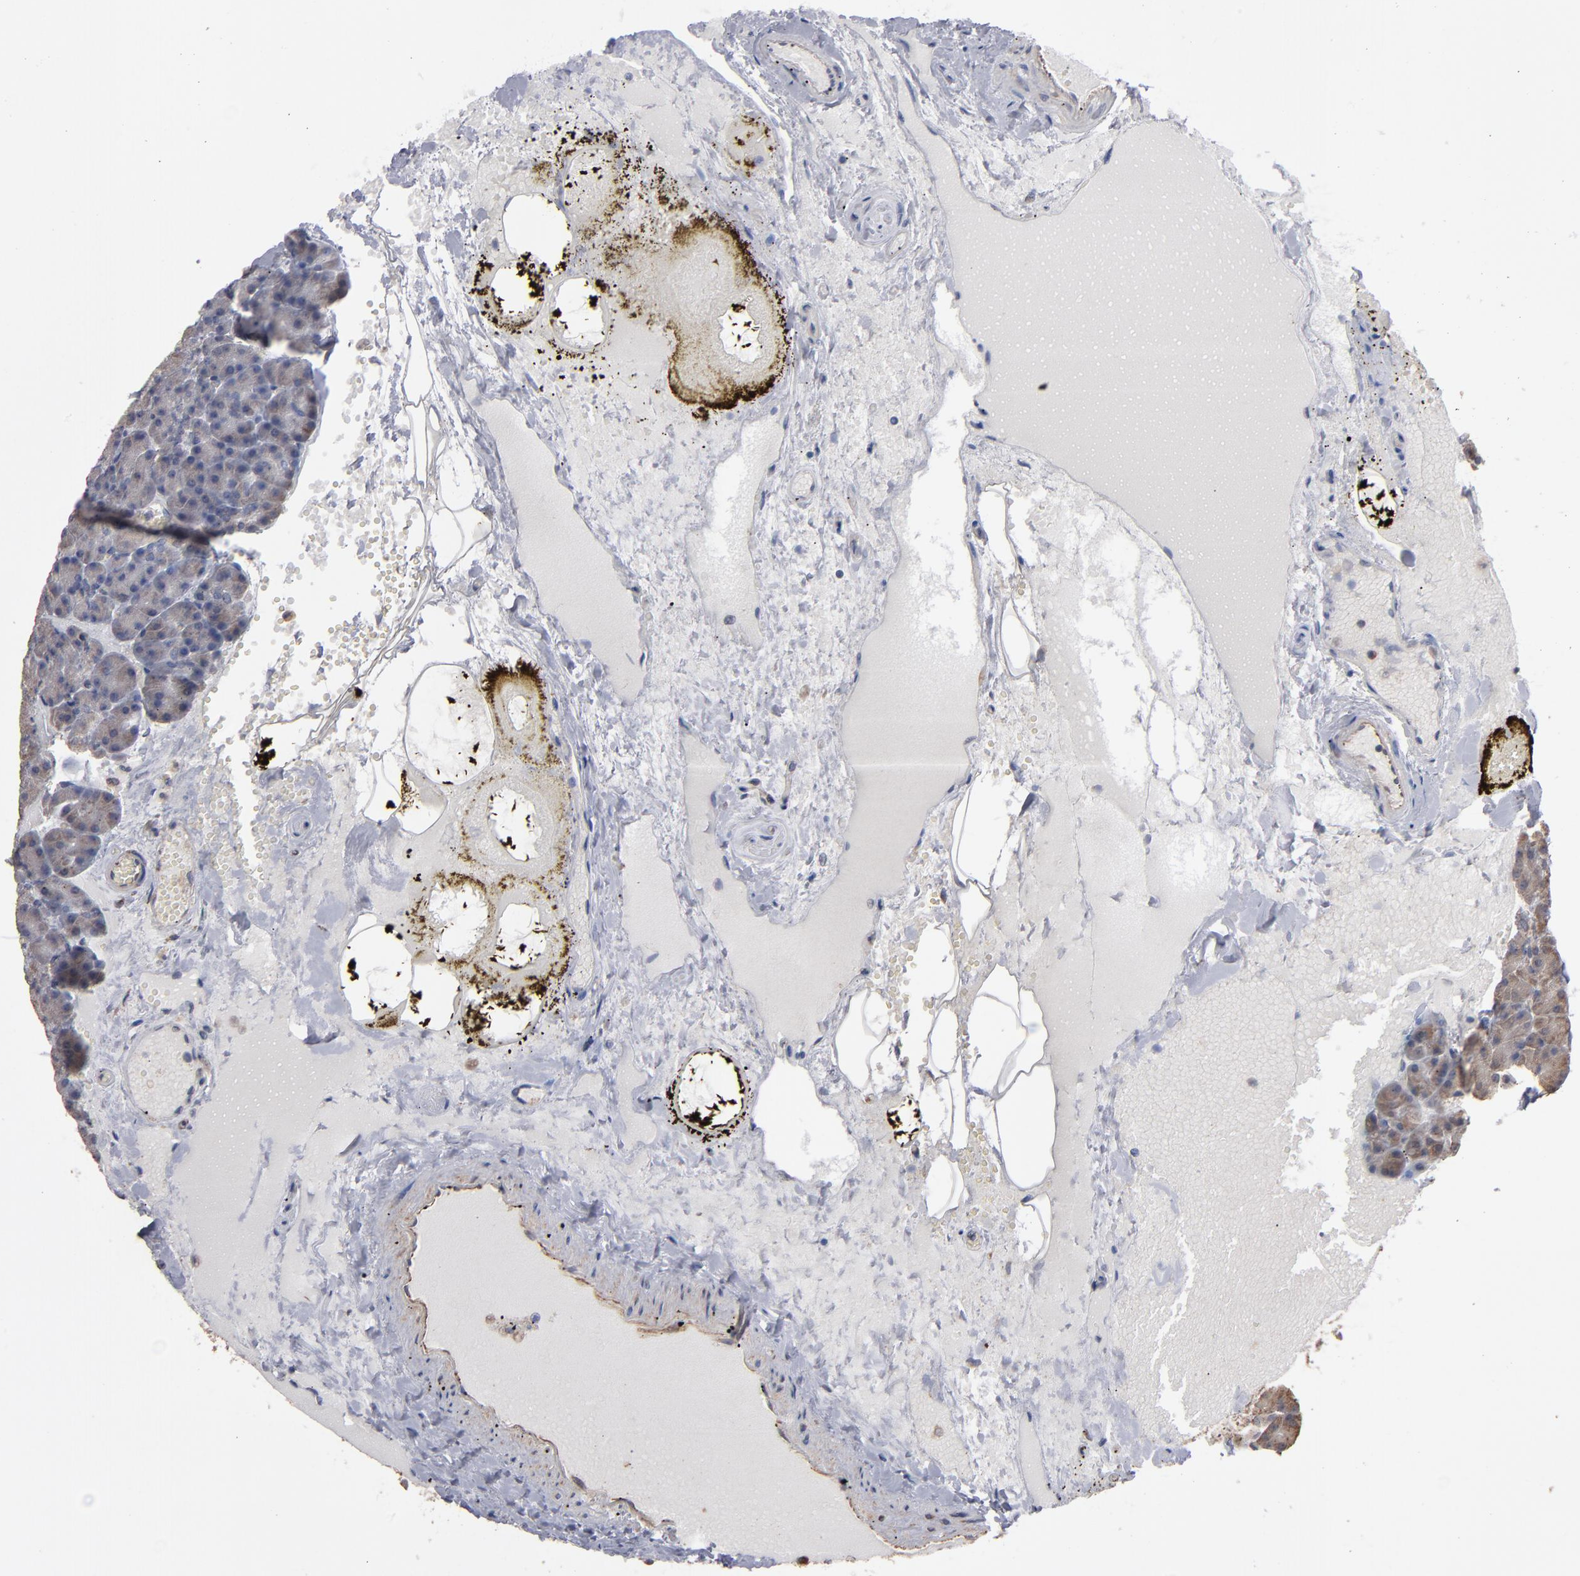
{"staining": {"intensity": "moderate", "quantity": ">75%", "location": "cytoplasmic/membranous"}, "tissue": "pancreas", "cell_type": "Exocrine glandular cells", "image_type": "normal", "snomed": [{"axis": "morphology", "description": "Normal tissue, NOS"}, {"axis": "topography", "description": "Pancreas"}], "caption": "High-magnification brightfield microscopy of unremarkable pancreas stained with DAB (brown) and counterstained with hematoxylin (blue). exocrine glandular cells exhibit moderate cytoplasmic/membranous positivity is seen in approximately>75% of cells. (DAB IHC with brightfield microscopy, high magnification).", "gene": "MIPOL1", "patient": {"sex": "female", "age": 35}}